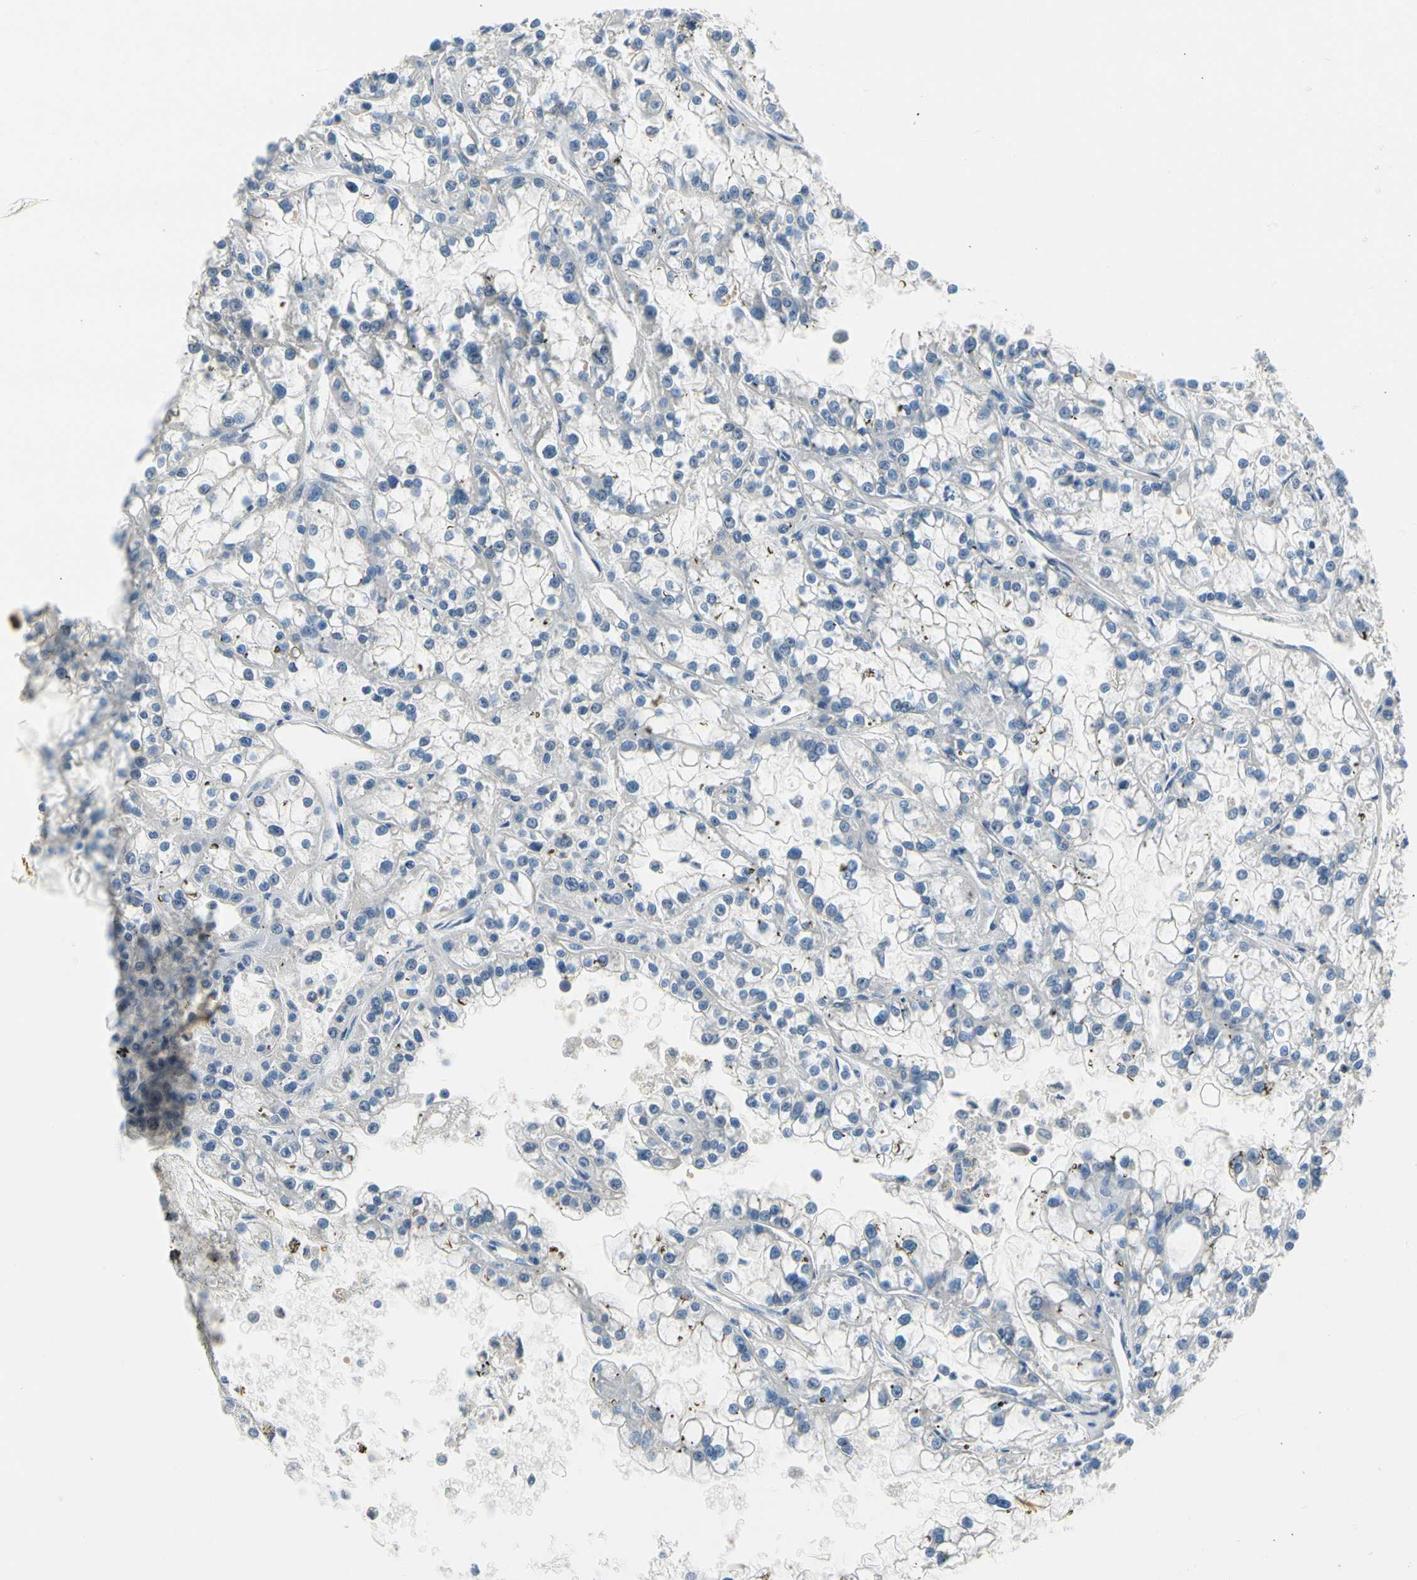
{"staining": {"intensity": "negative", "quantity": "none", "location": "none"}, "tissue": "renal cancer", "cell_type": "Tumor cells", "image_type": "cancer", "snomed": [{"axis": "morphology", "description": "Adenocarcinoma, NOS"}, {"axis": "topography", "description": "Kidney"}], "caption": "Immunohistochemistry (IHC) micrograph of neoplastic tissue: renal adenocarcinoma stained with DAB exhibits no significant protein positivity in tumor cells. The staining is performed using DAB brown chromogen with nuclei counter-stained in using hematoxylin.", "gene": "CA14", "patient": {"sex": "female", "age": 52}}